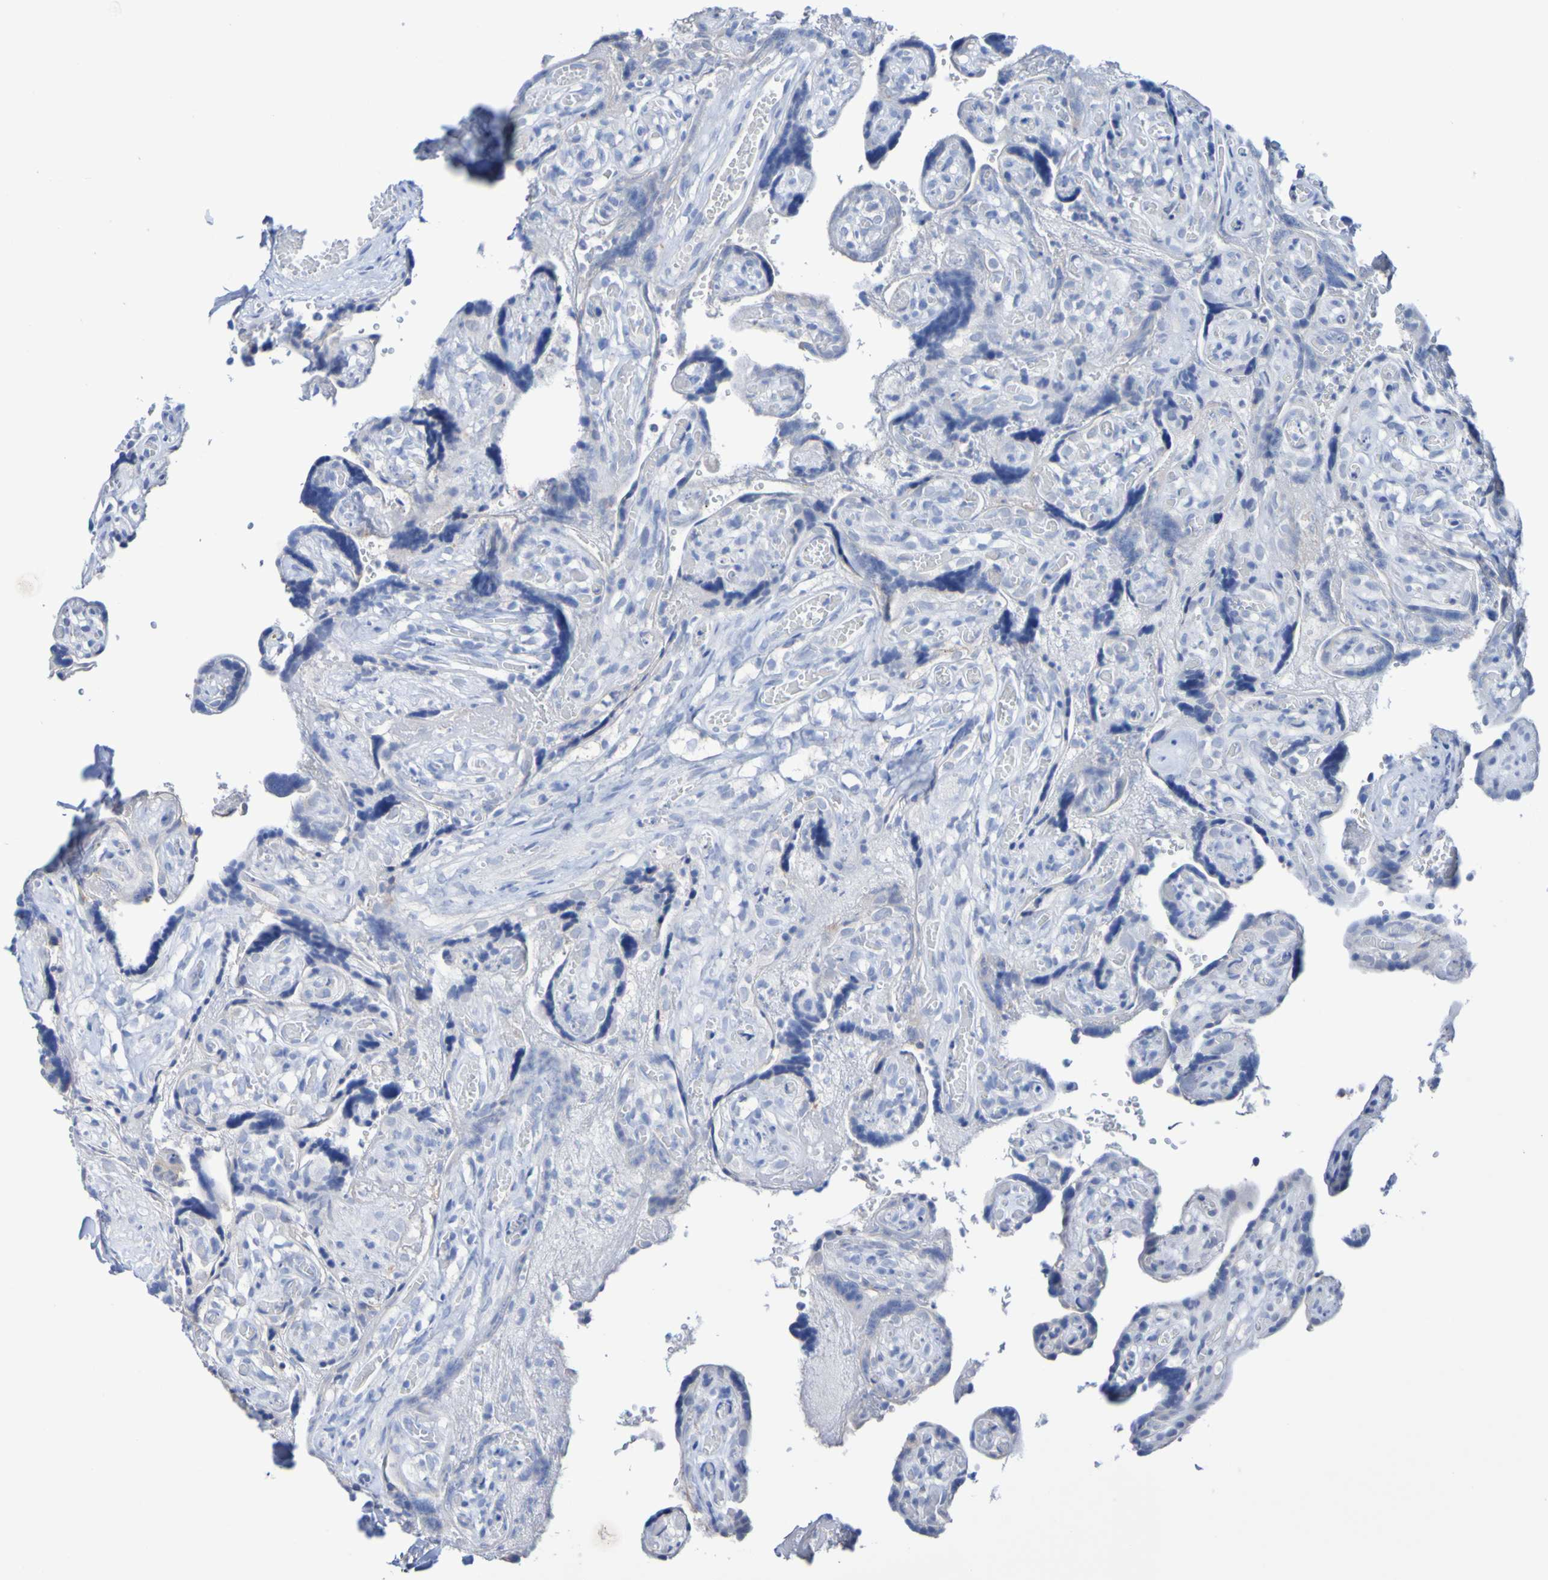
{"staining": {"intensity": "negative", "quantity": "none", "location": "none"}, "tissue": "placenta", "cell_type": "Decidual cells", "image_type": "normal", "snomed": [{"axis": "morphology", "description": "Normal tissue, NOS"}, {"axis": "topography", "description": "Placenta"}], "caption": "This is a micrograph of immunohistochemistry (IHC) staining of normal placenta, which shows no expression in decidual cells.", "gene": "SGCB", "patient": {"sex": "female", "age": 30}}